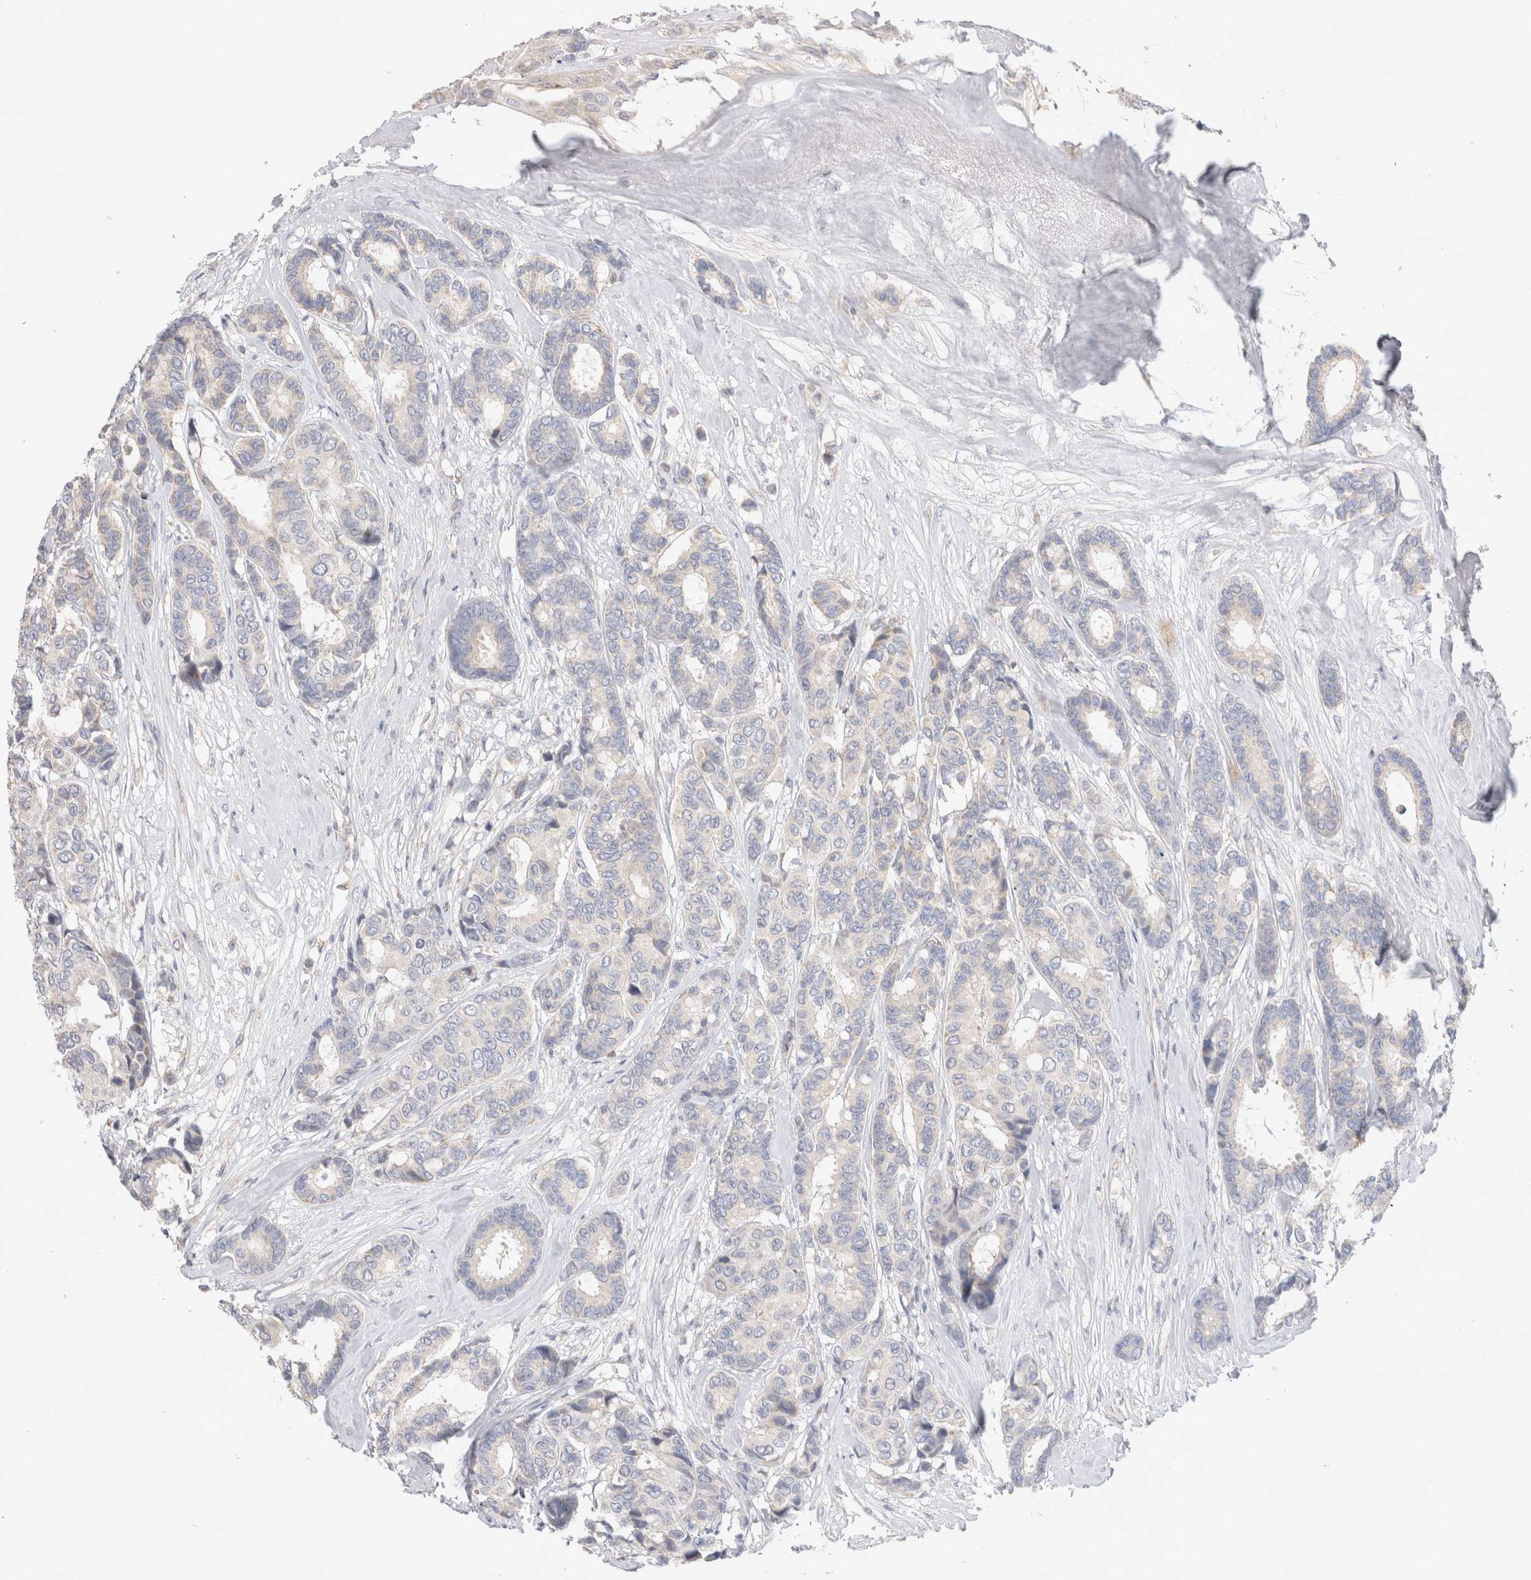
{"staining": {"intensity": "negative", "quantity": "none", "location": "none"}, "tissue": "breast cancer", "cell_type": "Tumor cells", "image_type": "cancer", "snomed": [{"axis": "morphology", "description": "Duct carcinoma"}, {"axis": "topography", "description": "Breast"}], "caption": "A high-resolution photomicrograph shows IHC staining of intraductal carcinoma (breast), which exhibits no significant expression in tumor cells.", "gene": "CHADL", "patient": {"sex": "female", "age": 87}}